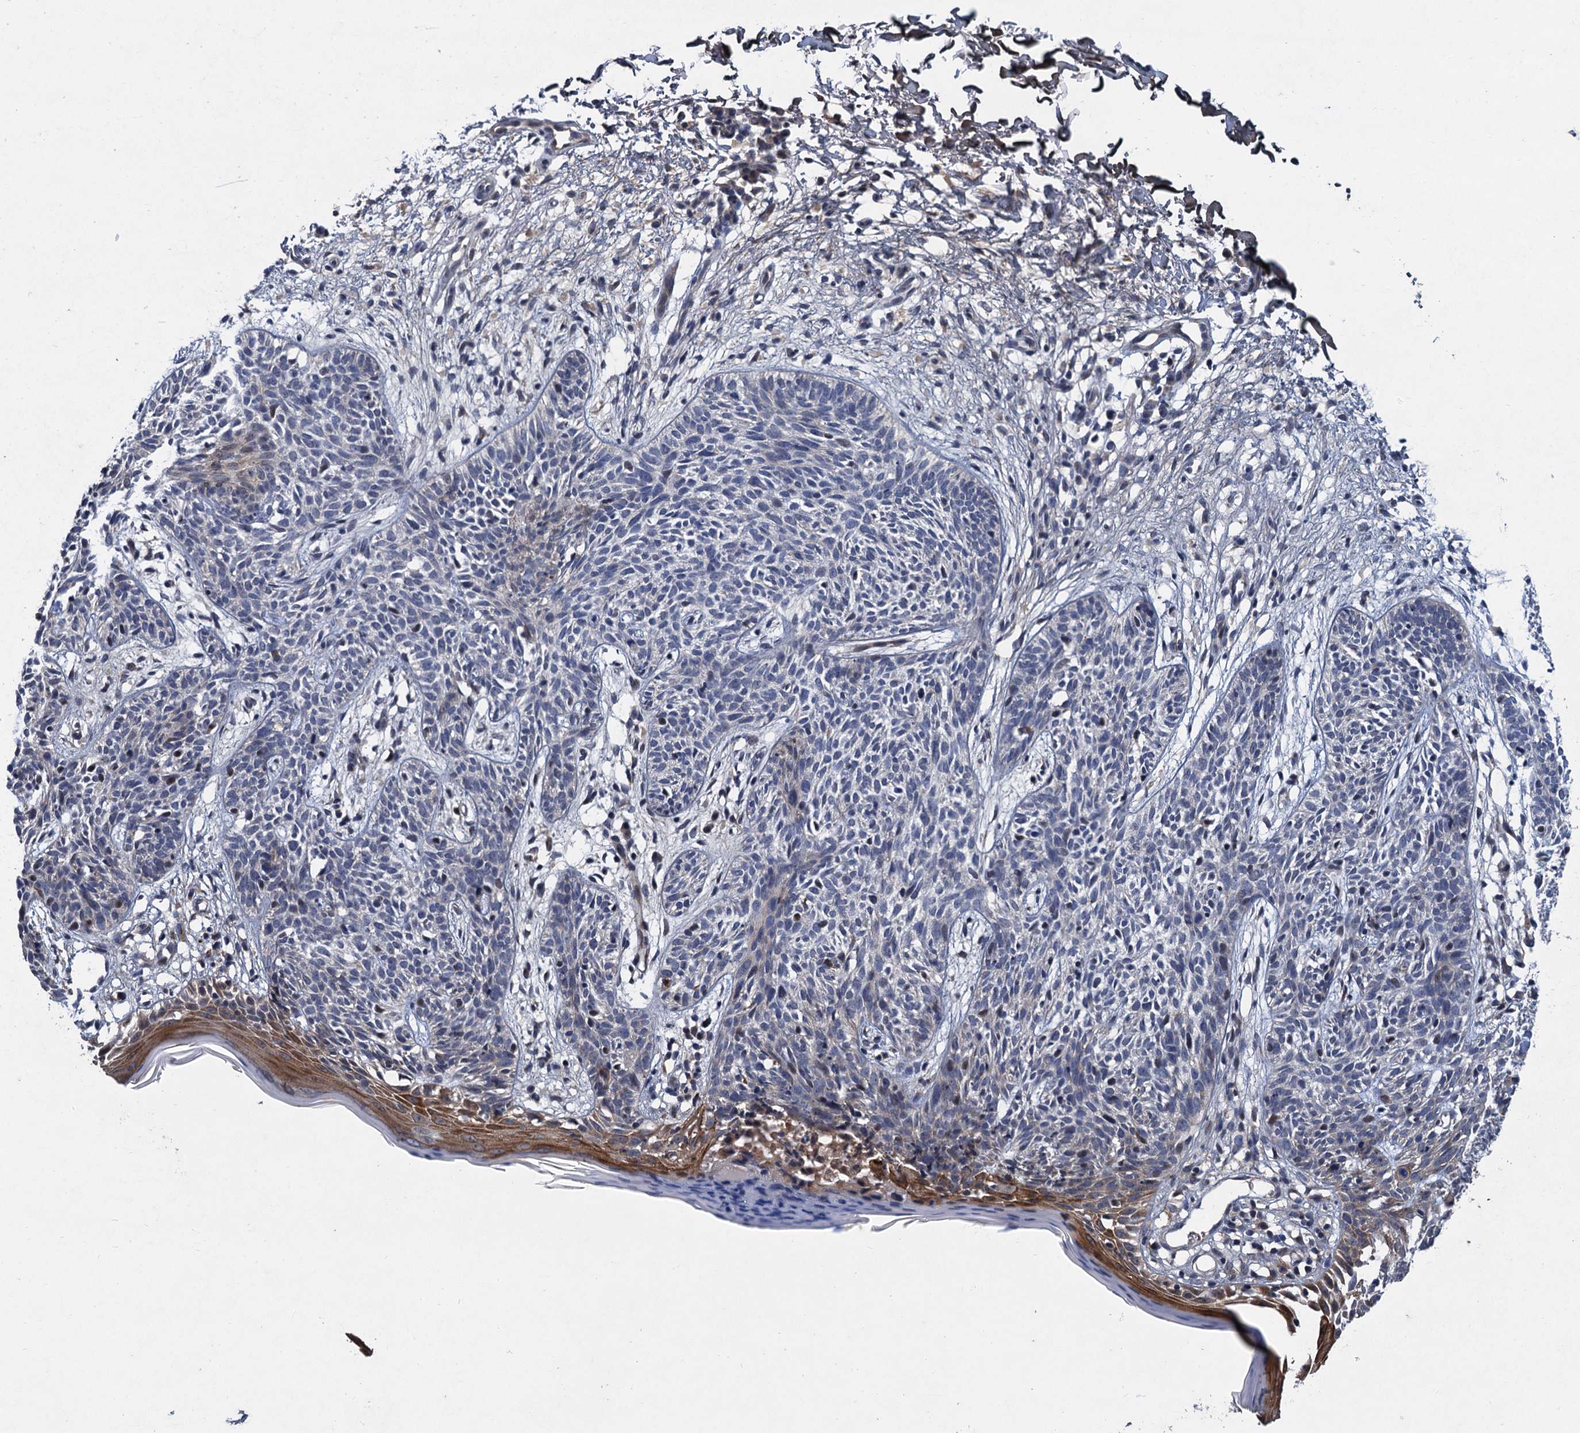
{"staining": {"intensity": "negative", "quantity": "none", "location": "none"}, "tissue": "skin cancer", "cell_type": "Tumor cells", "image_type": "cancer", "snomed": [{"axis": "morphology", "description": "Basal cell carcinoma"}, {"axis": "topography", "description": "Skin"}], "caption": "Skin cancer (basal cell carcinoma) was stained to show a protein in brown. There is no significant expression in tumor cells.", "gene": "TRAF7", "patient": {"sex": "female", "age": 66}}